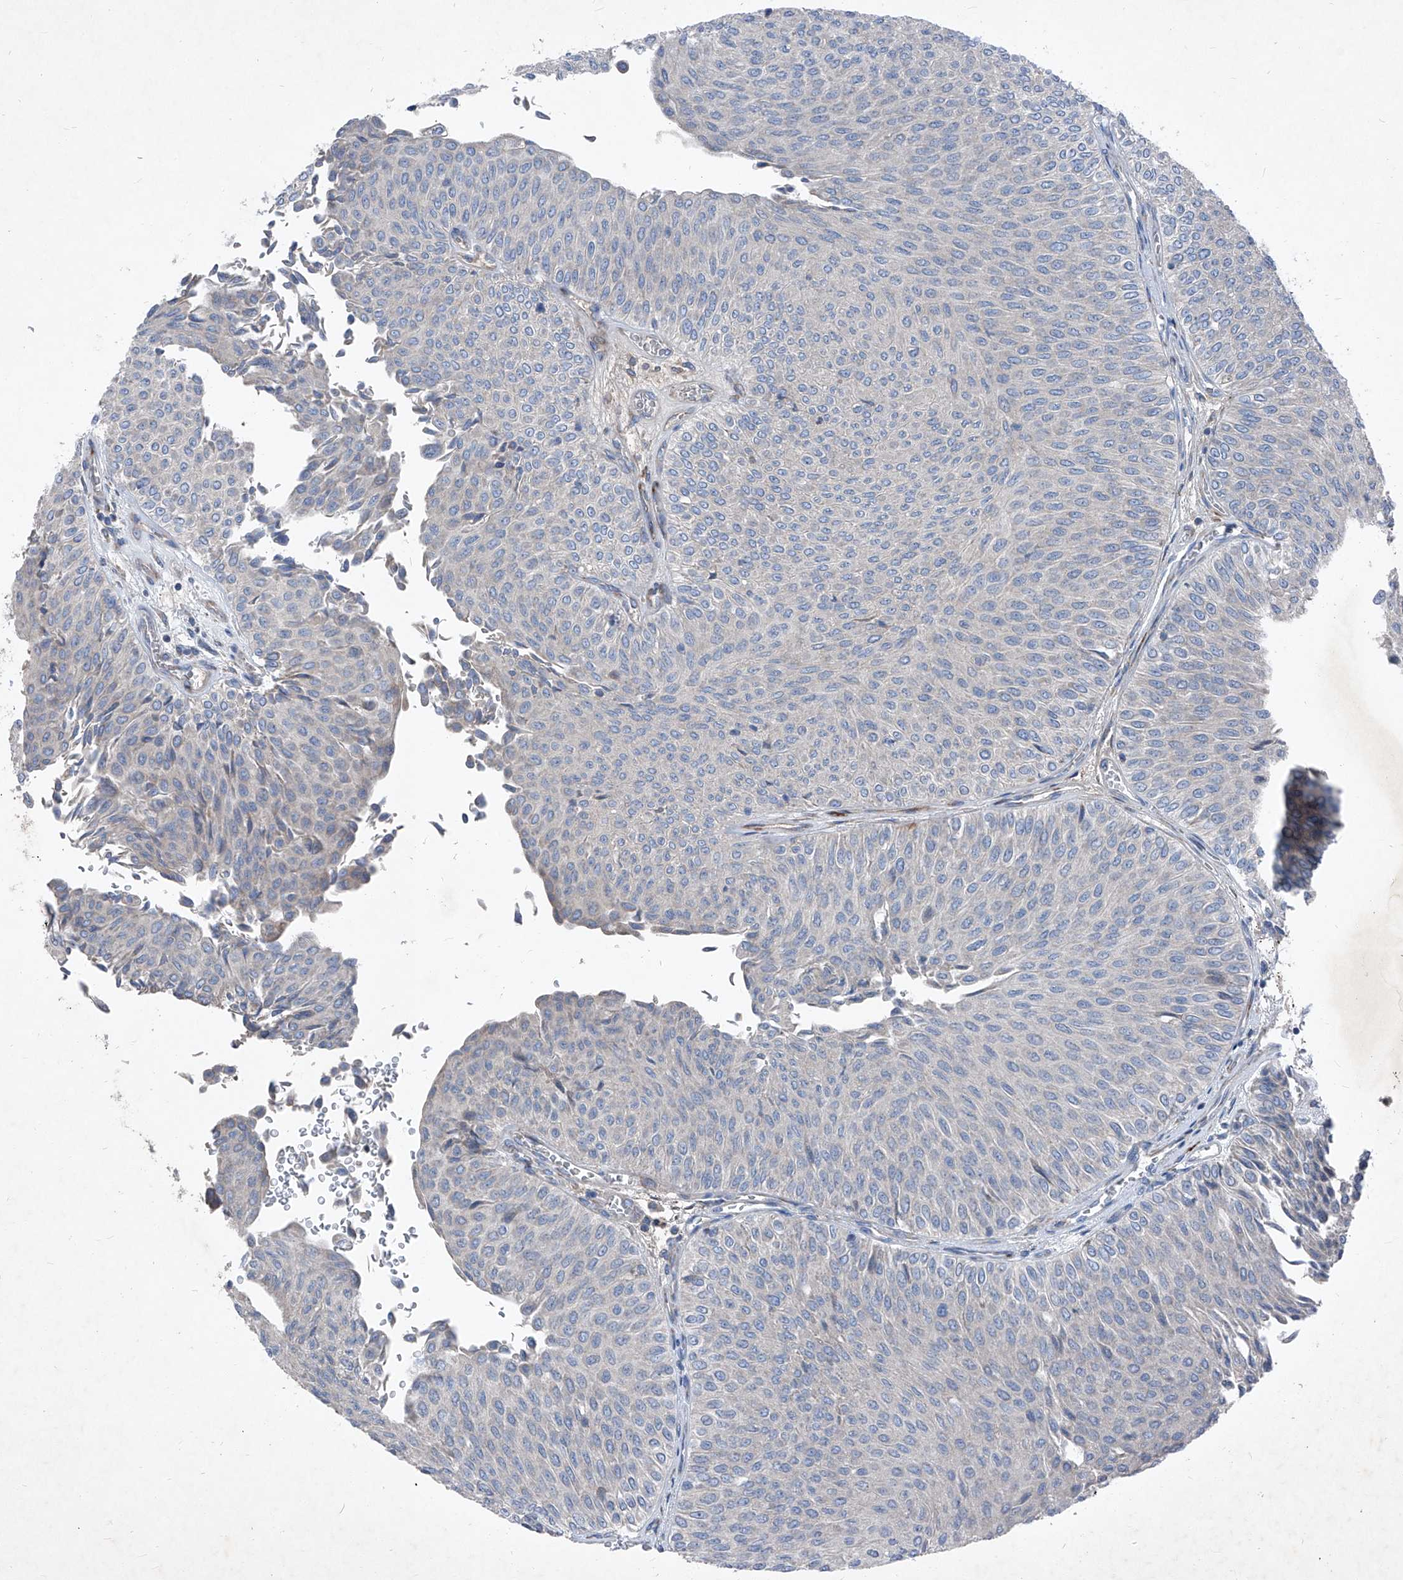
{"staining": {"intensity": "negative", "quantity": "none", "location": "none"}, "tissue": "urothelial cancer", "cell_type": "Tumor cells", "image_type": "cancer", "snomed": [{"axis": "morphology", "description": "Urothelial carcinoma, Low grade"}, {"axis": "topography", "description": "Urinary bladder"}], "caption": "Photomicrograph shows no significant protein positivity in tumor cells of urothelial cancer.", "gene": "IFI27", "patient": {"sex": "male", "age": 78}}